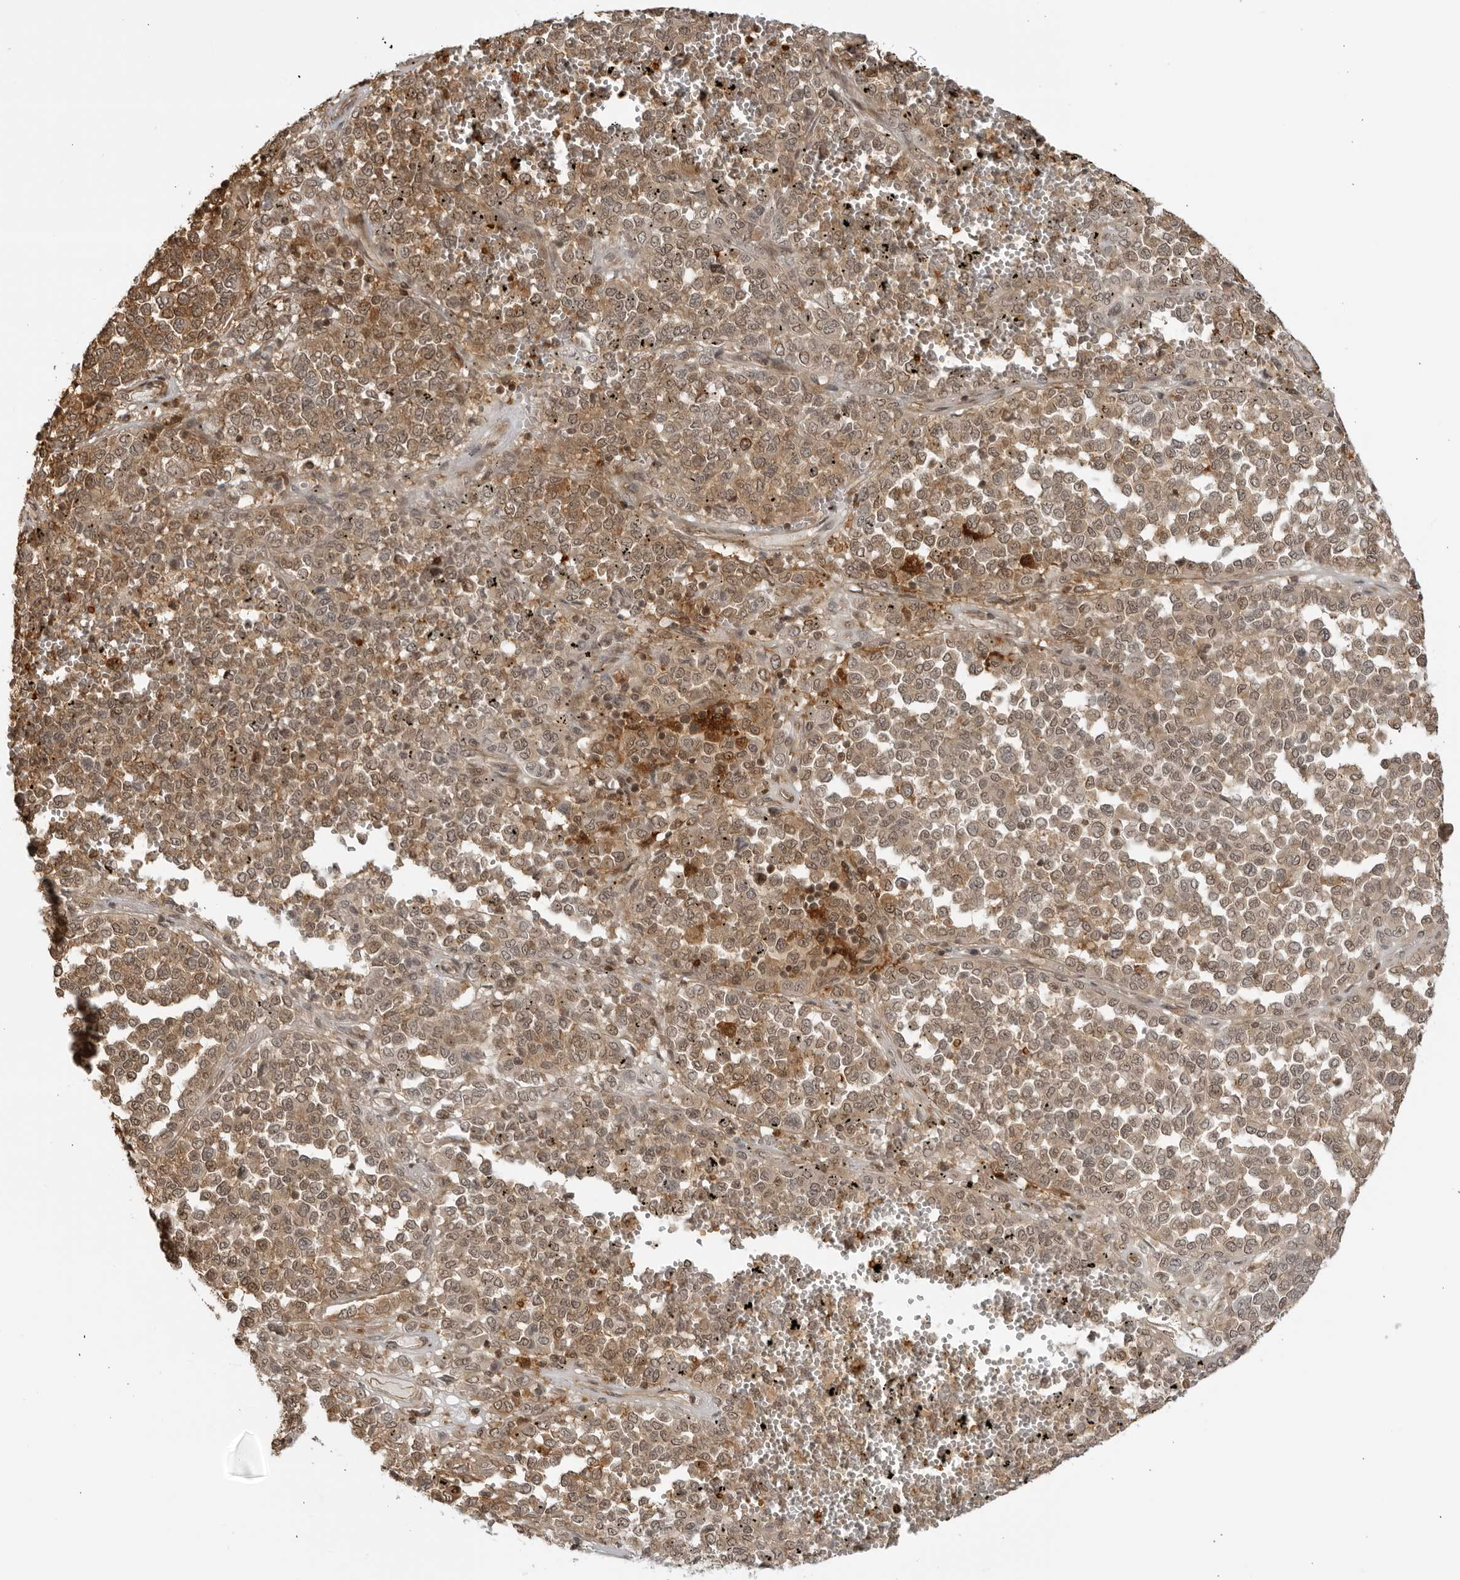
{"staining": {"intensity": "weak", "quantity": ">75%", "location": "cytoplasmic/membranous,nuclear"}, "tissue": "melanoma", "cell_type": "Tumor cells", "image_type": "cancer", "snomed": [{"axis": "morphology", "description": "Malignant melanoma, Metastatic site"}, {"axis": "topography", "description": "Pancreas"}], "caption": "A low amount of weak cytoplasmic/membranous and nuclear staining is present in approximately >75% of tumor cells in melanoma tissue.", "gene": "TCF21", "patient": {"sex": "female", "age": 30}}